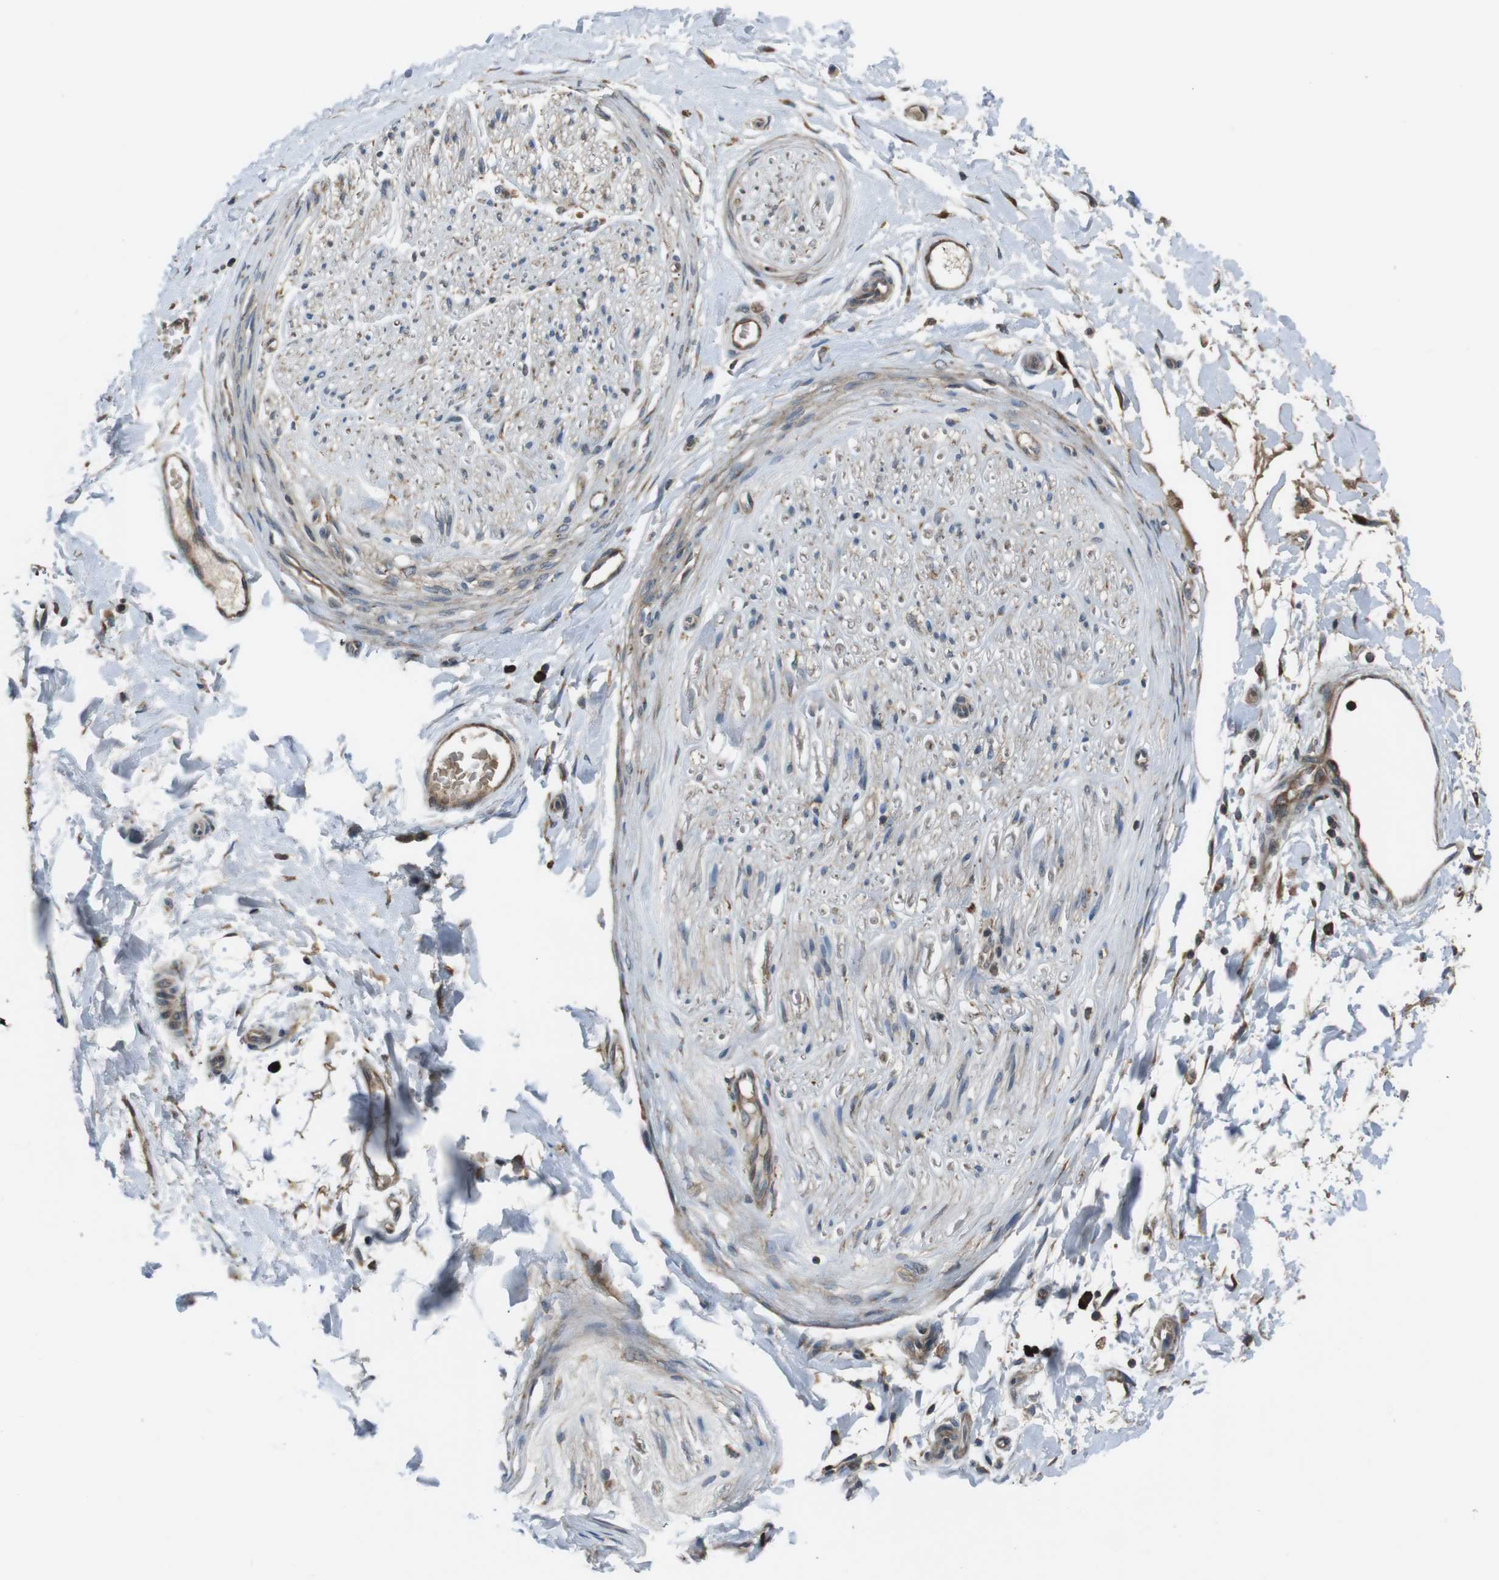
{"staining": {"intensity": "strong", "quantity": ">75%", "location": "cytoplasmic/membranous"}, "tissue": "adipose tissue", "cell_type": "Adipocytes", "image_type": "normal", "snomed": [{"axis": "morphology", "description": "Normal tissue, NOS"}, {"axis": "morphology", "description": "Squamous cell carcinoma, NOS"}, {"axis": "topography", "description": "Skin"}, {"axis": "topography", "description": "Peripheral nerve tissue"}], "caption": "Brown immunohistochemical staining in normal adipose tissue displays strong cytoplasmic/membranous positivity in approximately >75% of adipocytes. The protein is shown in brown color, while the nuclei are stained blue.", "gene": "SSR3", "patient": {"sex": "male", "age": 83}}